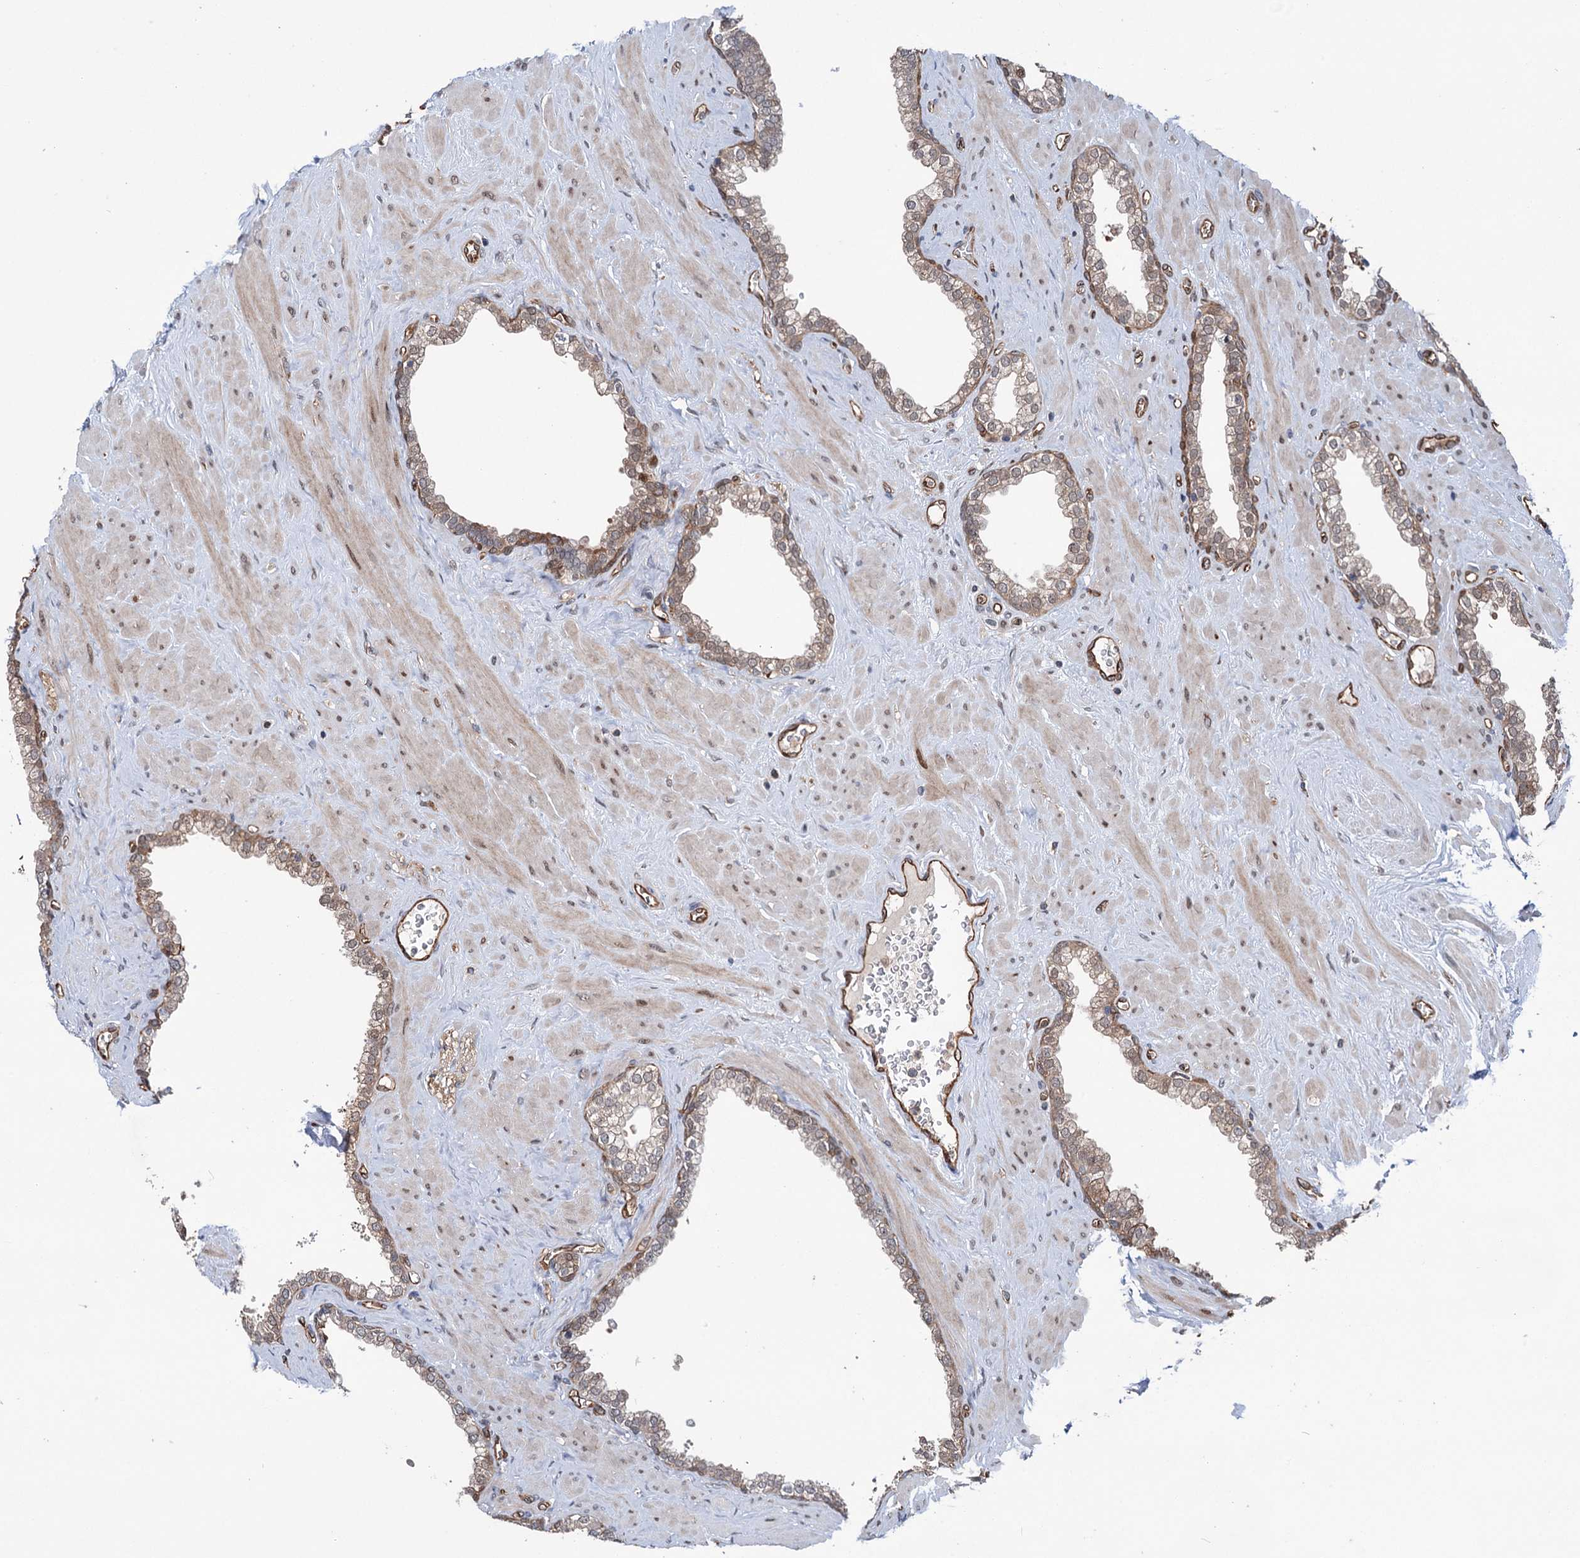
{"staining": {"intensity": "moderate", "quantity": "25%-75%", "location": "cytoplasmic/membranous"}, "tissue": "prostate", "cell_type": "Glandular cells", "image_type": "normal", "snomed": [{"axis": "morphology", "description": "Normal tissue, NOS"}, {"axis": "morphology", "description": "Urothelial carcinoma, Low grade"}, {"axis": "topography", "description": "Urinary bladder"}, {"axis": "topography", "description": "Prostate"}], "caption": "Protein staining reveals moderate cytoplasmic/membranous expression in about 25%-75% of glandular cells in unremarkable prostate. Immunohistochemistry stains the protein of interest in brown and the nuclei are stained blue.", "gene": "NCAPD2", "patient": {"sex": "male", "age": 60}}